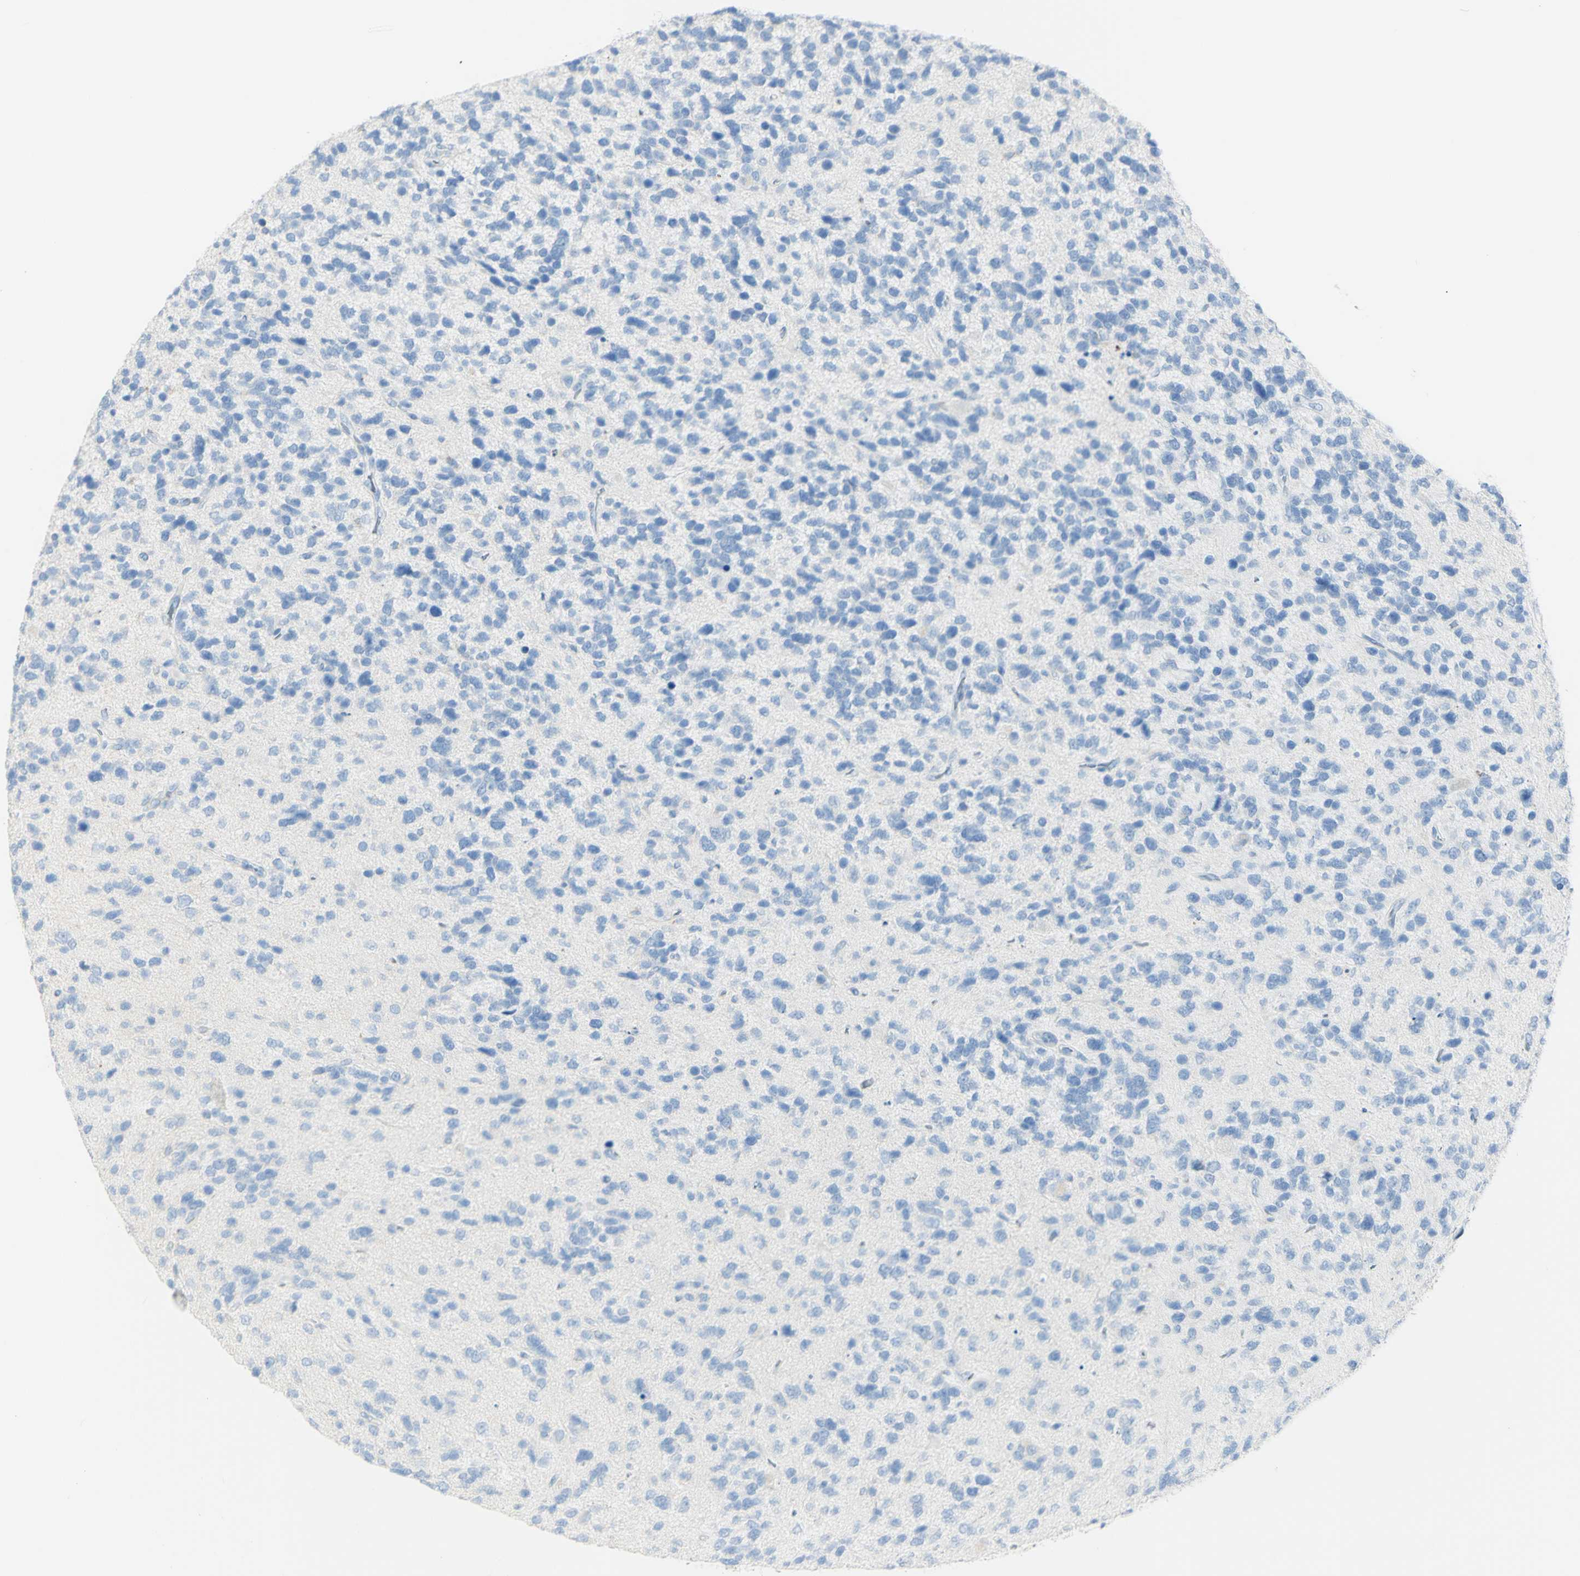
{"staining": {"intensity": "negative", "quantity": "none", "location": "none"}, "tissue": "glioma", "cell_type": "Tumor cells", "image_type": "cancer", "snomed": [{"axis": "morphology", "description": "Glioma, malignant, High grade"}, {"axis": "topography", "description": "Brain"}], "caption": "This photomicrograph is of glioma stained with immunohistochemistry (IHC) to label a protein in brown with the nuclei are counter-stained blue. There is no staining in tumor cells.", "gene": "LETM1", "patient": {"sex": "female", "age": 58}}